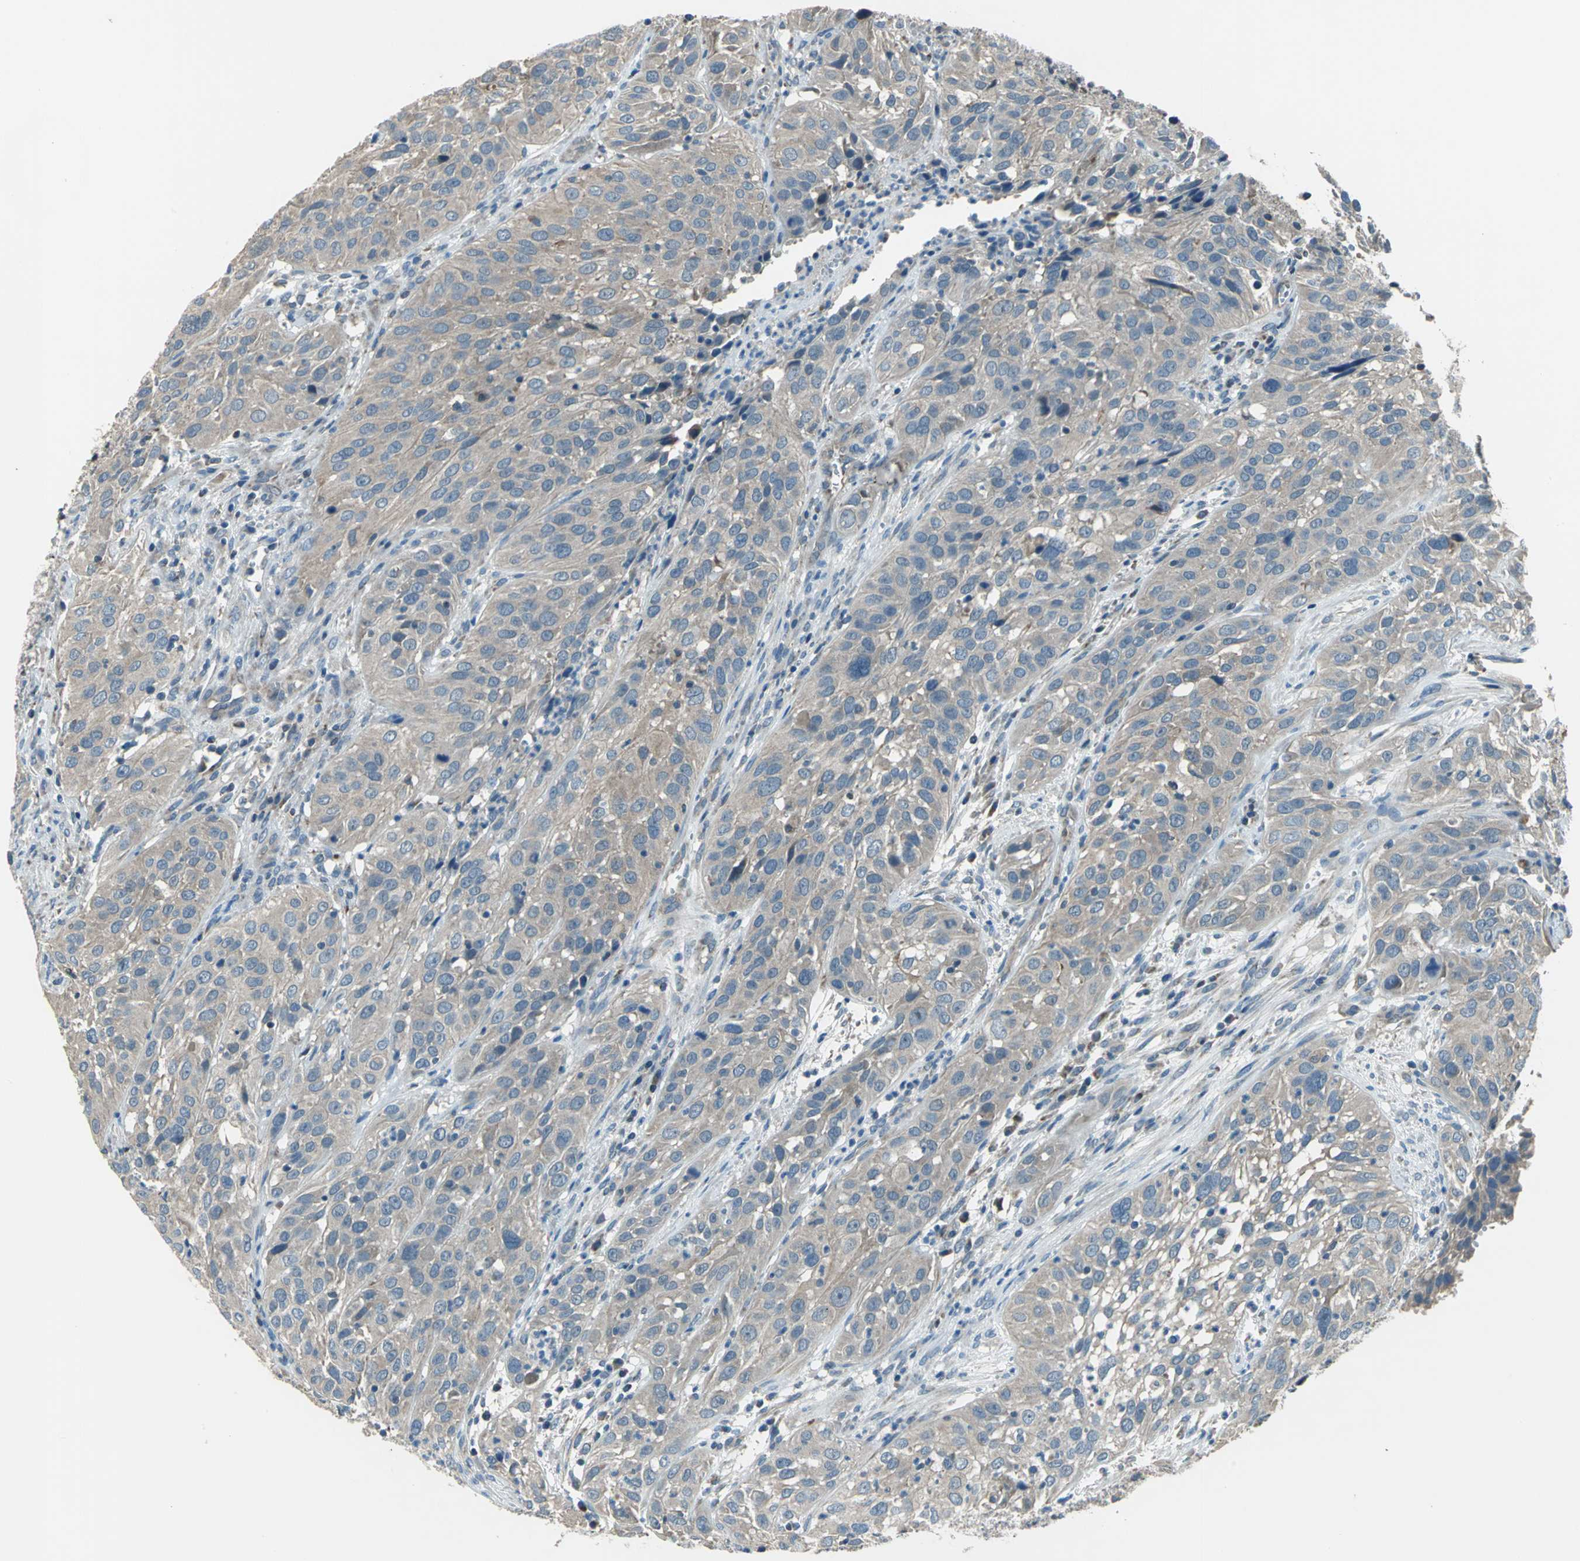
{"staining": {"intensity": "weak", "quantity": ">75%", "location": "cytoplasmic/membranous"}, "tissue": "cervical cancer", "cell_type": "Tumor cells", "image_type": "cancer", "snomed": [{"axis": "morphology", "description": "Squamous cell carcinoma, NOS"}, {"axis": "topography", "description": "Cervix"}], "caption": "IHC staining of cervical cancer (squamous cell carcinoma), which exhibits low levels of weak cytoplasmic/membranous staining in about >75% of tumor cells indicating weak cytoplasmic/membranous protein positivity. The staining was performed using DAB (brown) for protein detection and nuclei were counterstained in hematoxylin (blue).", "gene": "TRAK1", "patient": {"sex": "female", "age": 32}}